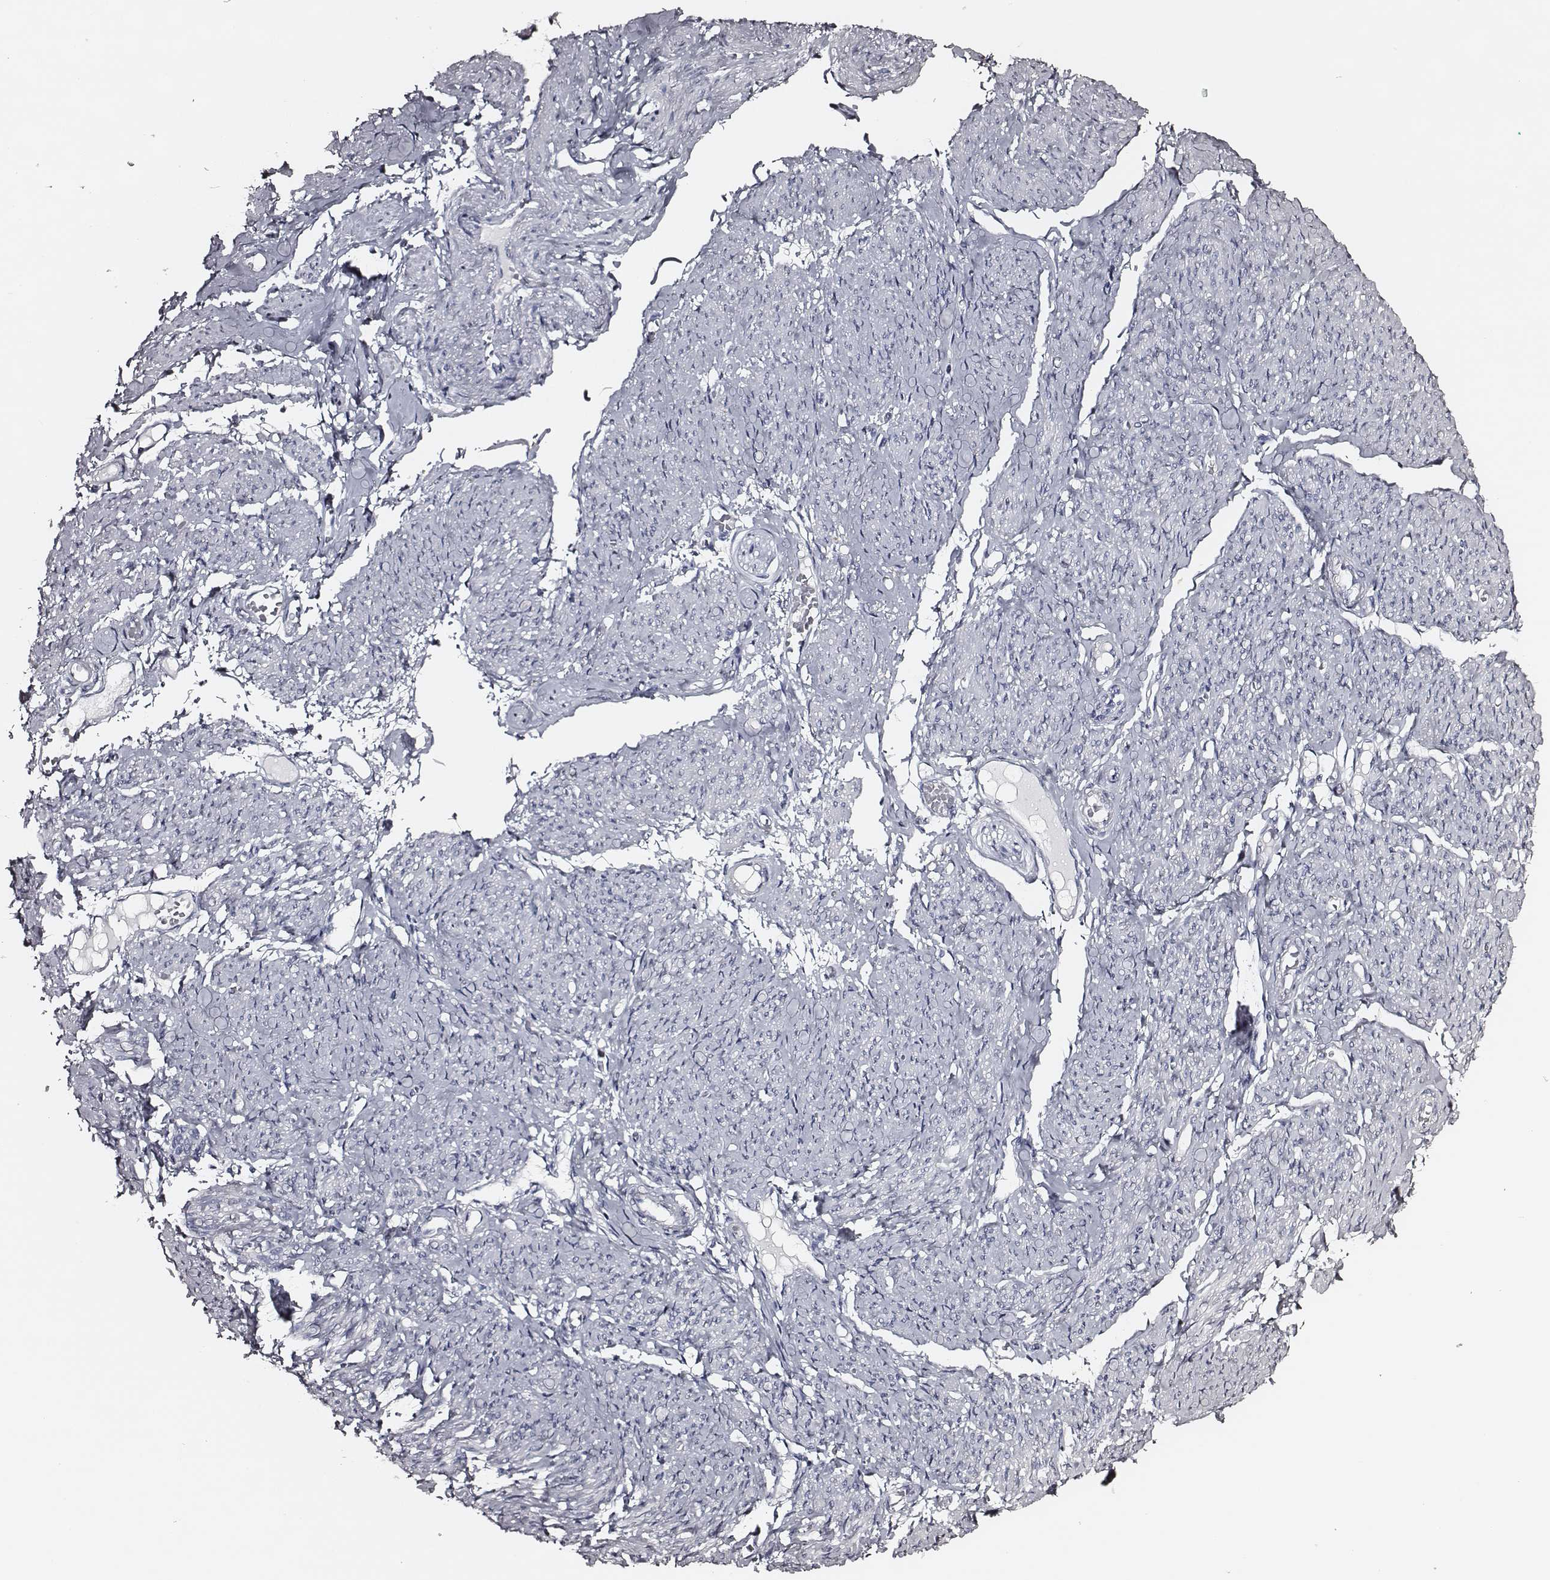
{"staining": {"intensity": "negative", "quantity": "none", "location": "none"}, "tissue": "smooth muscle", "cell_type": "Smooth muscle cells", "image_type": "normal", "snomed": [{"axis": "morphology", "description": "Normal tissue, NOS"}, {"axis": "topography", "description": "Smooth muscle"}], "caption": "DAB (3,3'-diaminobenzidine) immunohistochemical staining of normal human smooth muscle exhibits no significant staining in smooth muscle cells. (DAB IHC, high magnification).", "gene": "DPEP1", "patient": {"sex": "female", "age": 65}}